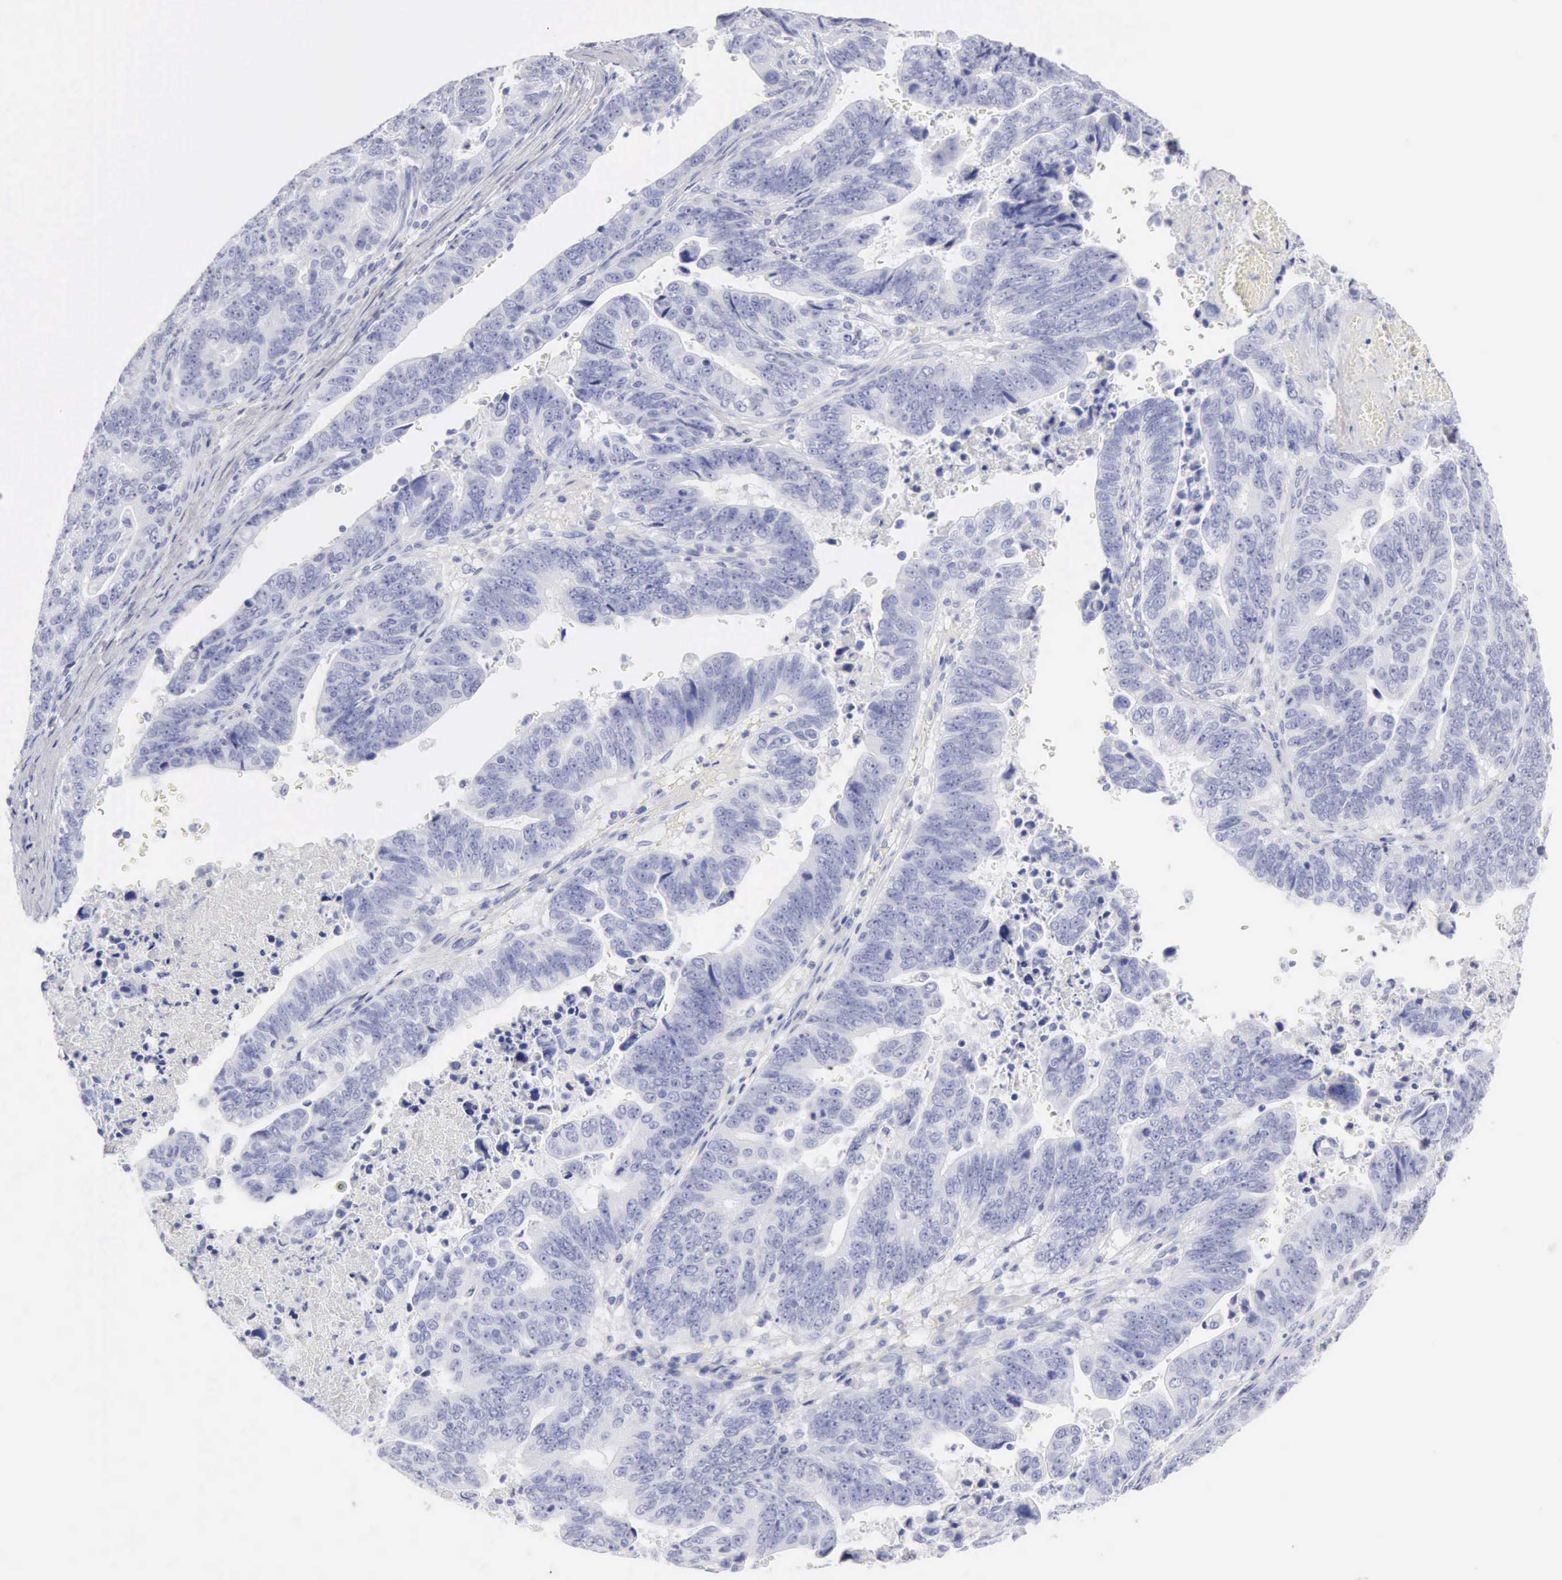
{"staining": {"intensity": "negative", "quantity": "none", "location": "none"}, "tissue": "stomach cancer", "cell_type": "Tumor cells", "image_type": "cancer", "snomed": [{"axis": "morphology", "description": "Adenocarcinoma, NOS"}, {"axis": "topography", "description": "Stomach, upper"}], "caption": "An IHC photomicrograph of stomach cancer is shown. There is no staining in tumor cells of stomach cancer.", "gene": "KRT5", "patient": {"sex": "female", "age": 50}}